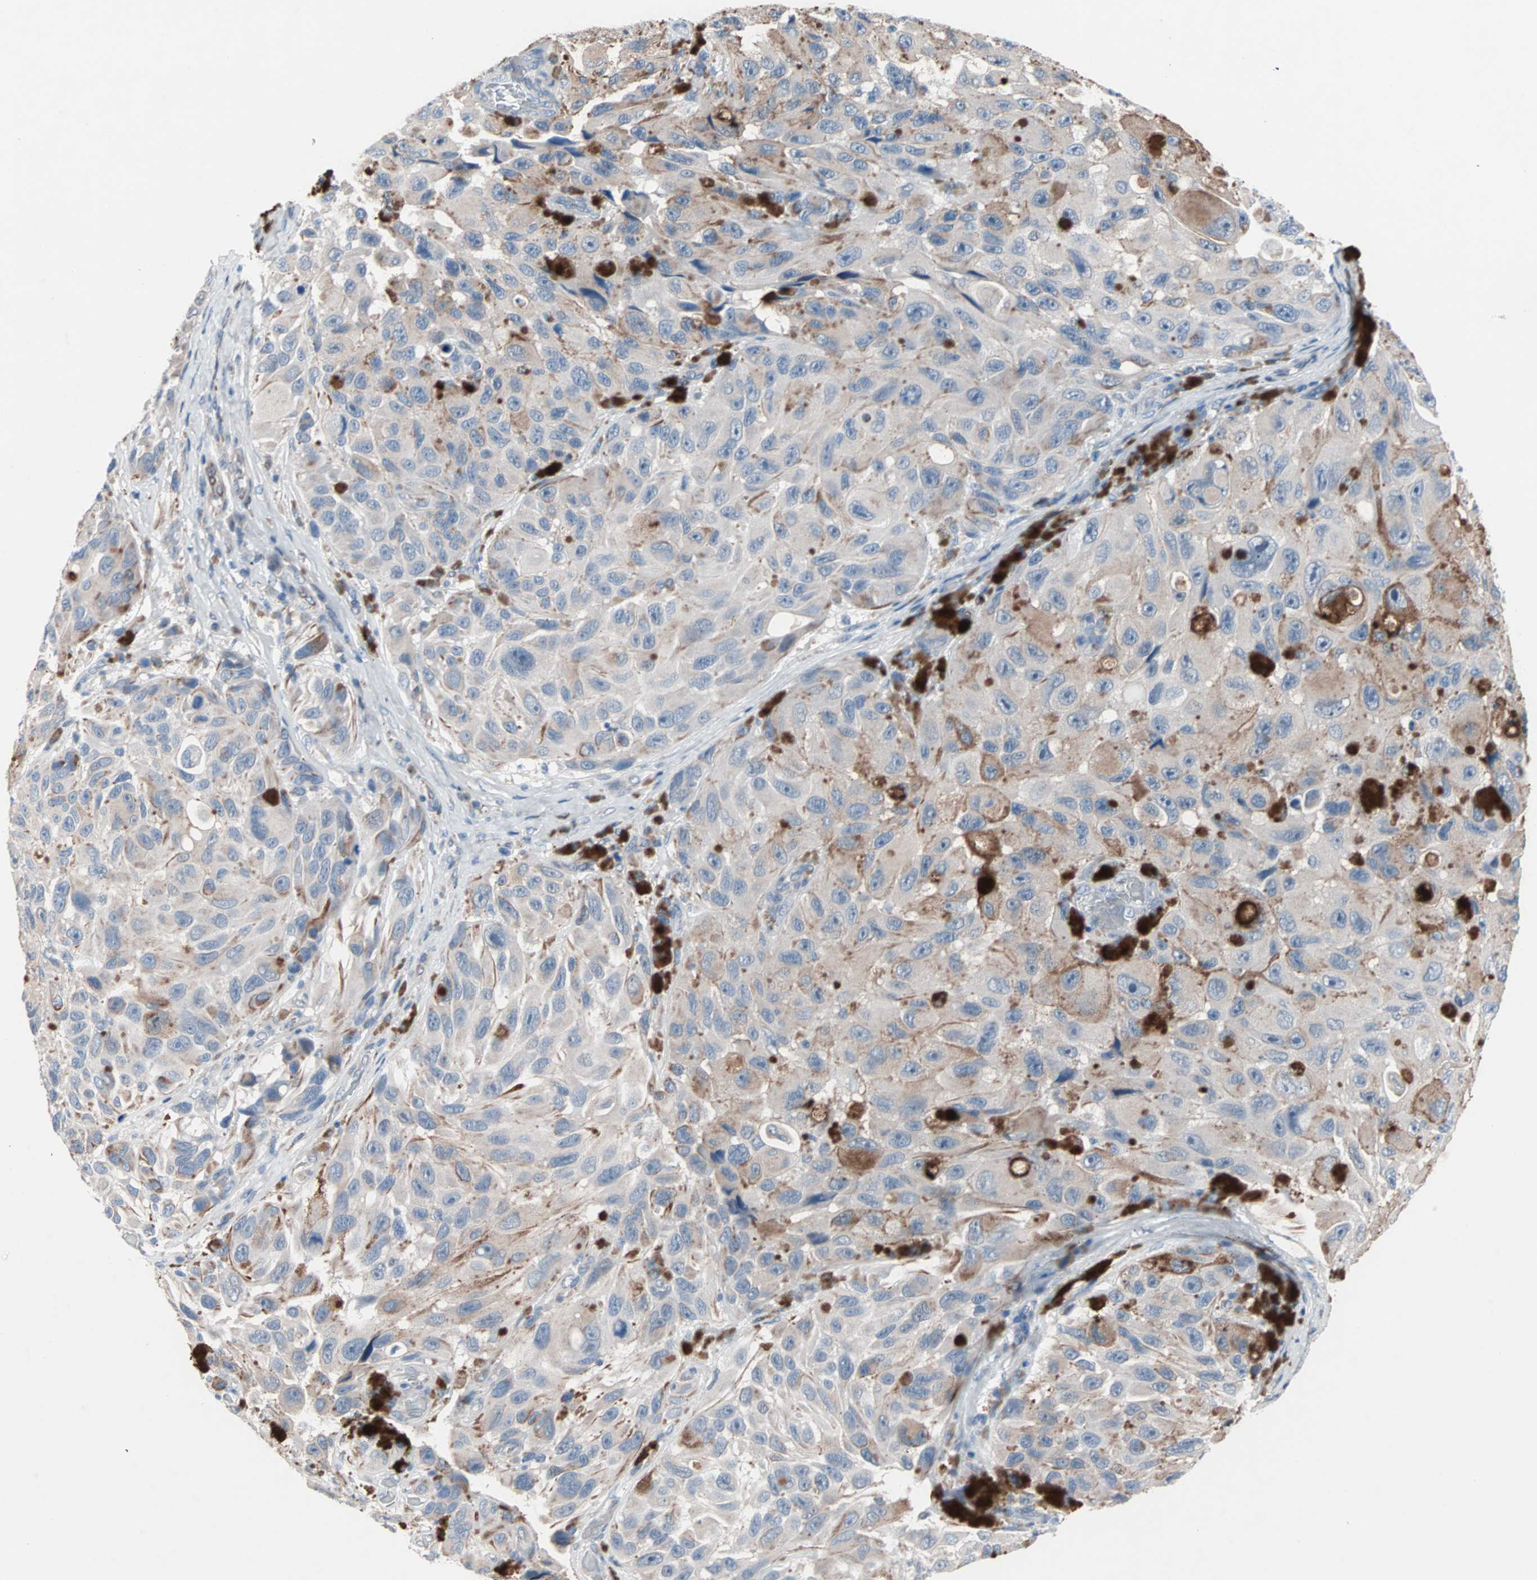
{"staining": {"intensity": "weak", "quantity": "<25%", "location": "cytoplasmic/membranous"}, "tissue": "melanoma", "cell_type": "Tumor cells", "image_type": "cancer", "snomed": [{"axis": "morphology", "description": "Malignant melanoma, NOS"}, {"axis": "topography", "description": "Skin"}], "caption": "High power microscopy histopathology image of an immunohistochemistry image of melanoma, revealing no significant positivity in tumor cells.", "gene": "ULBP1", "patient": {"sex": "female", "age": 73}}